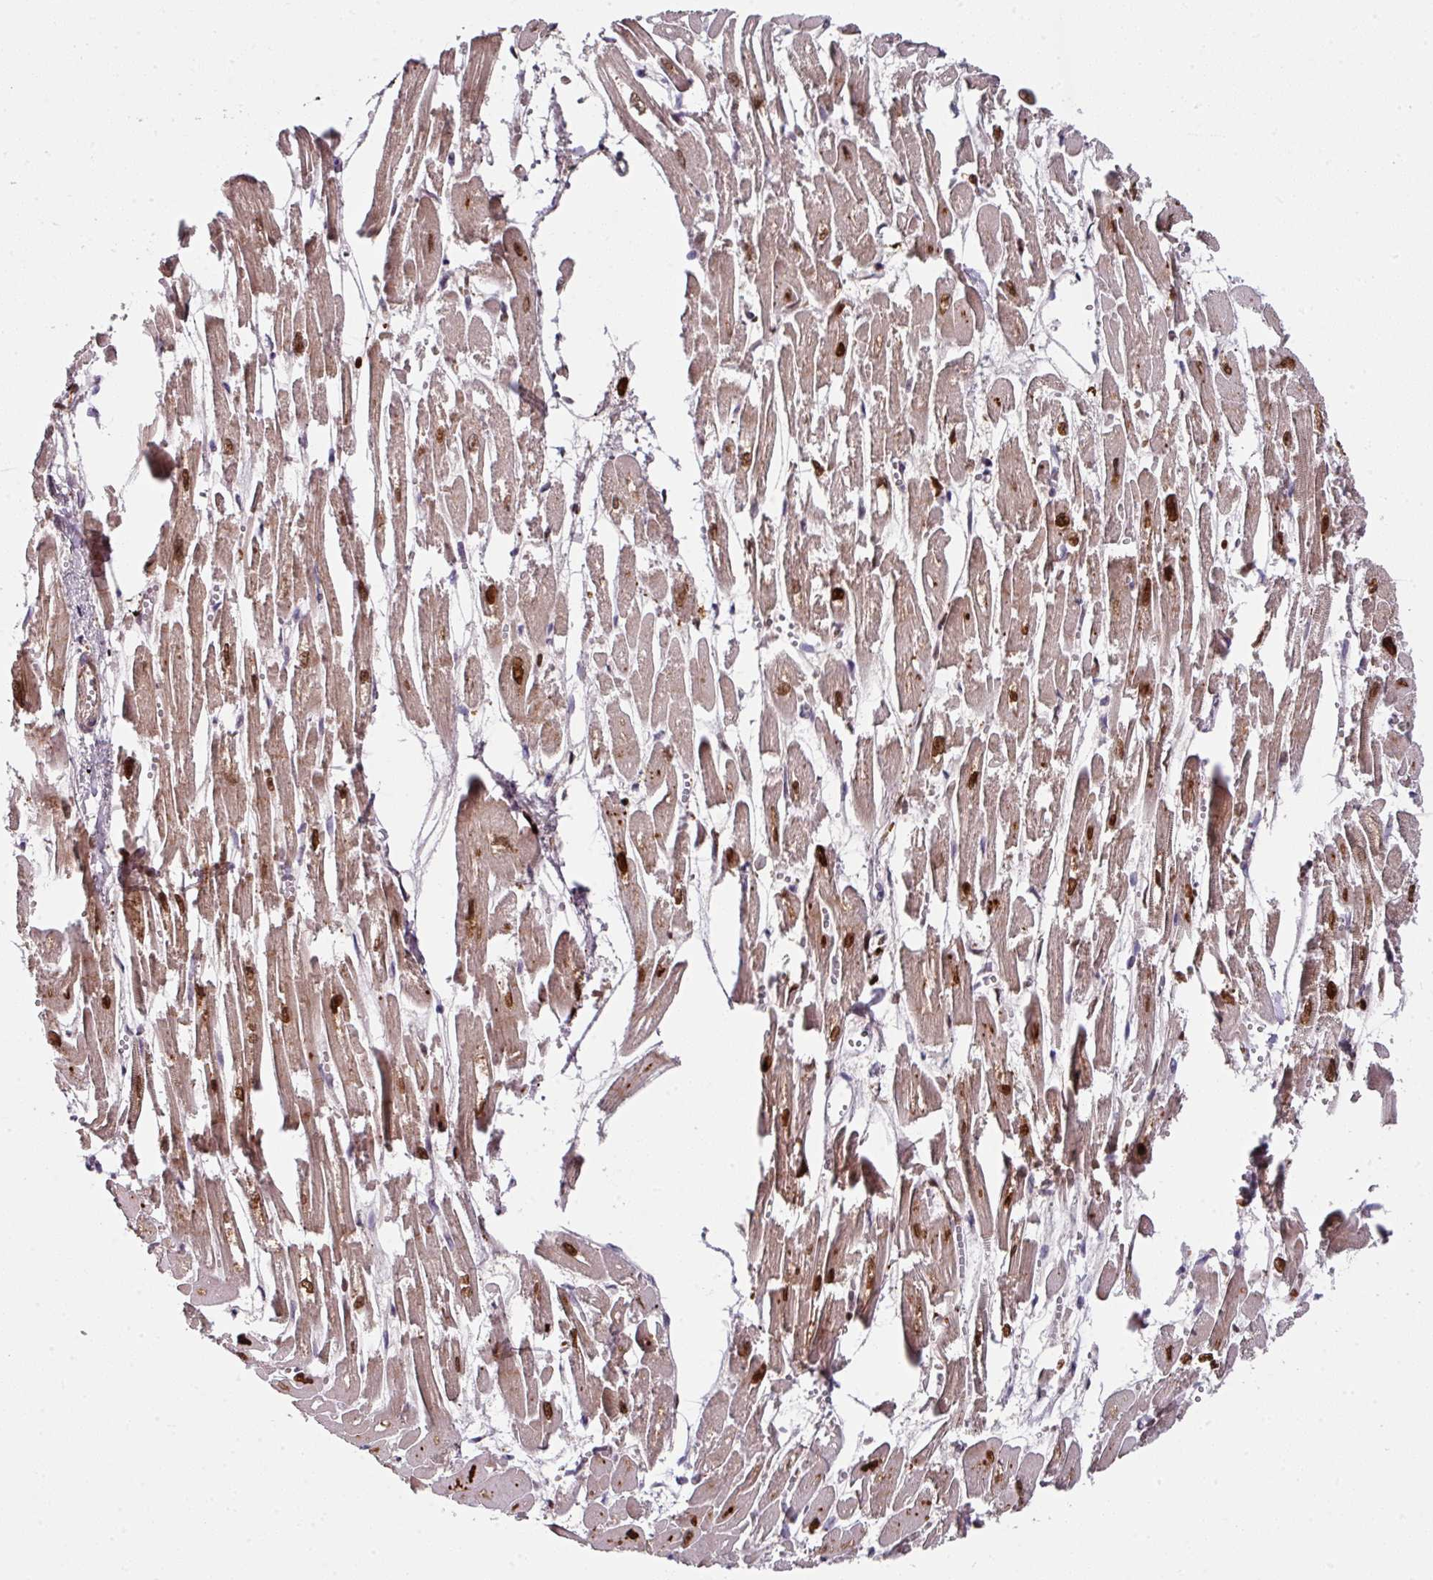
{"staining": {"intensity": "moderate", "quantity": ">75%", "location": "cytoplasmic/membranous,nuclear"}, "tissue": "heart muscle", "cell_type": "Cardiomyocytes", "image_type": "normal", "snomed": [{"axis": "morphology", "description": "Normal tissue, NOS"}, {"axis": "topography", "description": "Heart"}], "caption": "Moderate cytoplasmic/membranous,nuclear protein staining is identified in about >75% of cardiomyocytes in heart muscle. (Stains: DAB (3,3'-diaminobenzidine) in brown, nuclei in blue, Microscopy: brightfield microscopy at high magnification).", "gene": "CAMLG", "patient": {"sex": "male", "age": 54}}